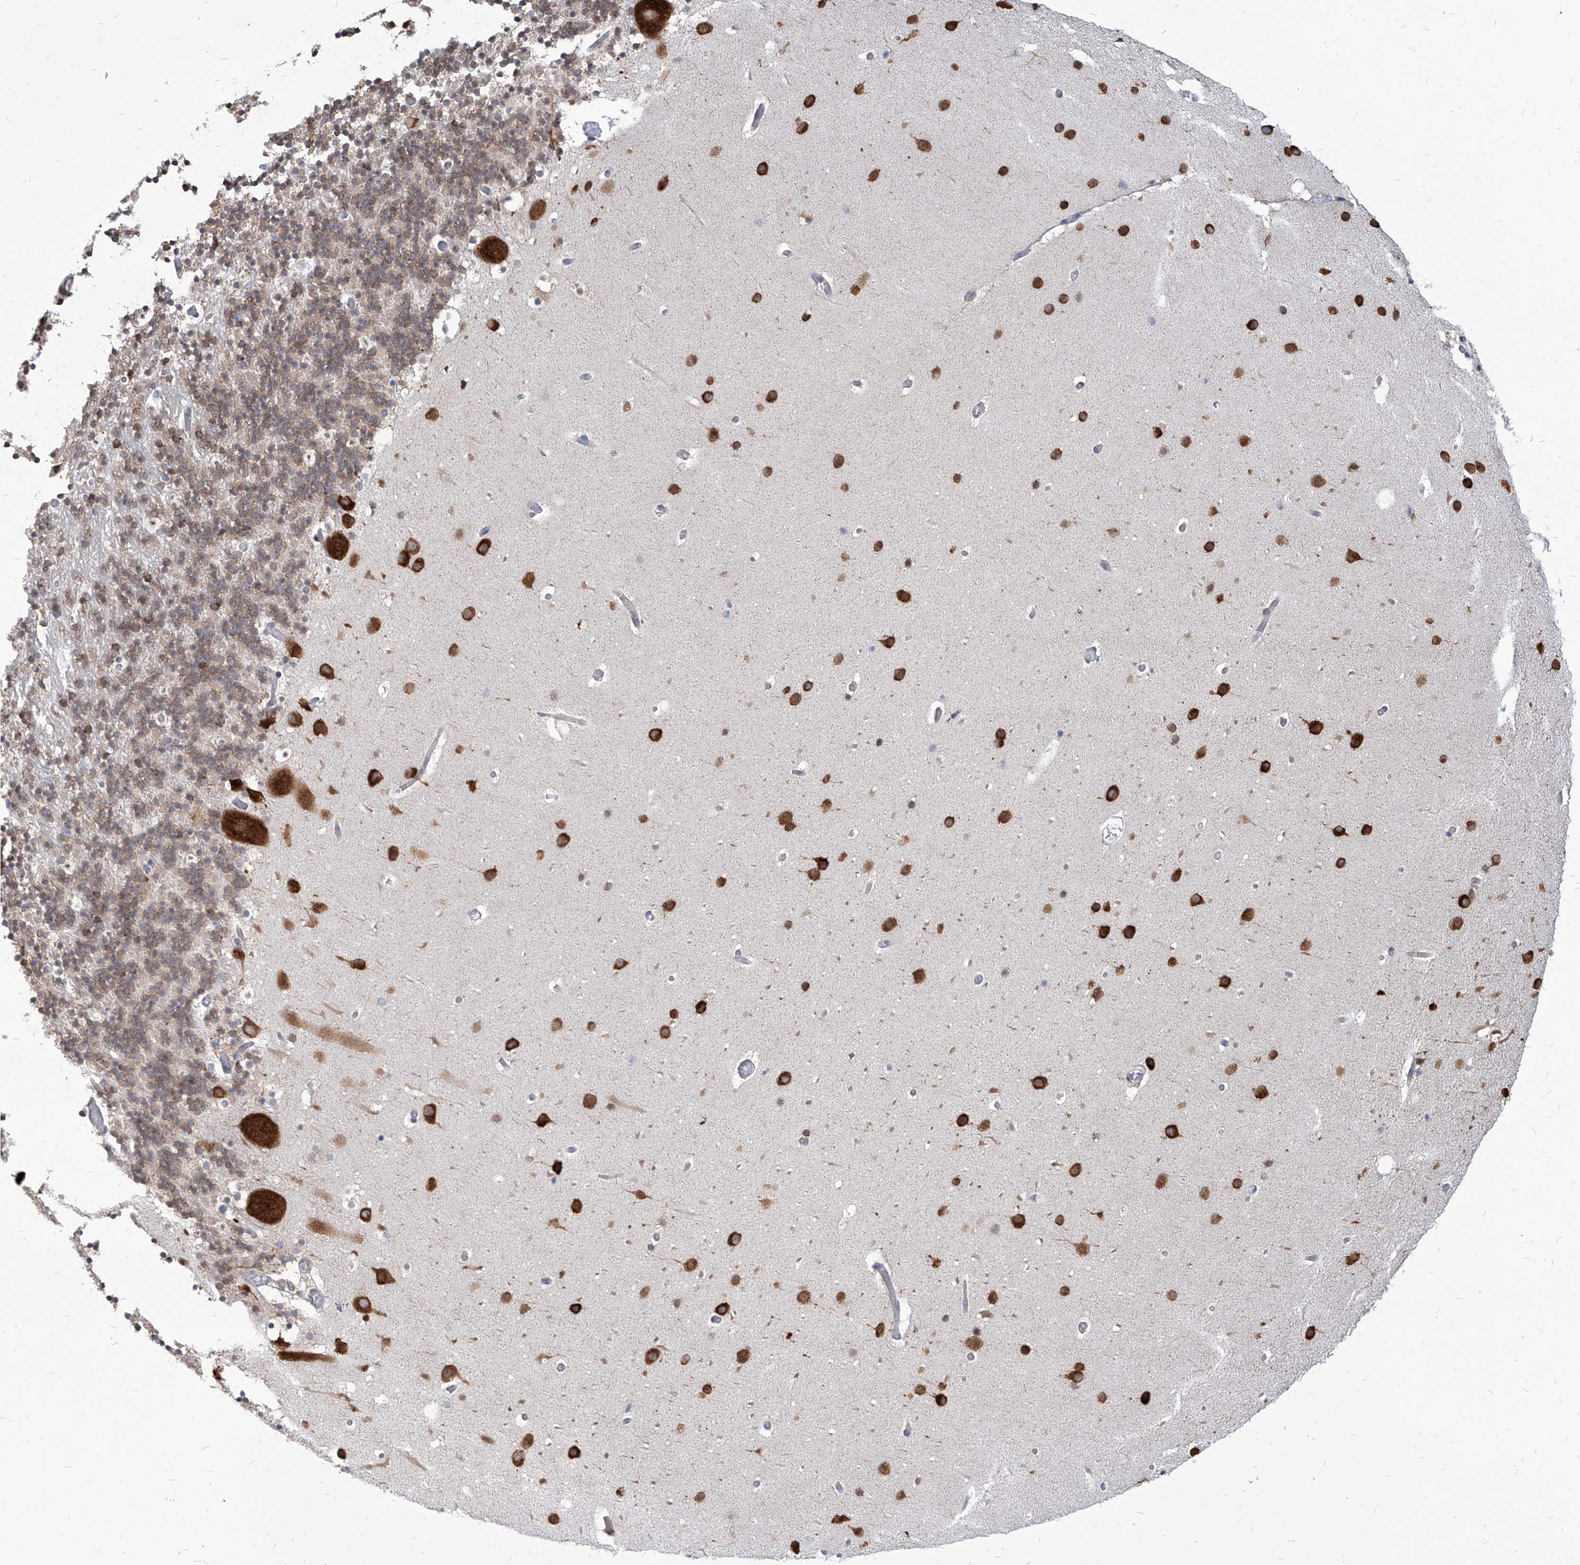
{"staining": {"intensity": "moderate", "quantity": ">75%", "location": "cytoplasmic/membranous"}, "tissue": "cerebellum", "cell_type": "Cells in granular layer", "image_type": "normal", "snomed": [{"axis": "morphology", "description": "Normal tissue, NOS"}, {"axis": "topography", "description": "Cerebellum"}], "caption": "DAB immunohistochemical staining of normal cerebellum reveals moderate cytoplasmic/membranous protein staining in approximately >75% of cells in granular layer. Nuclei are stained in blue.", "gene": "FAM83B", "patient": {"sex": "male", "age": 57}}